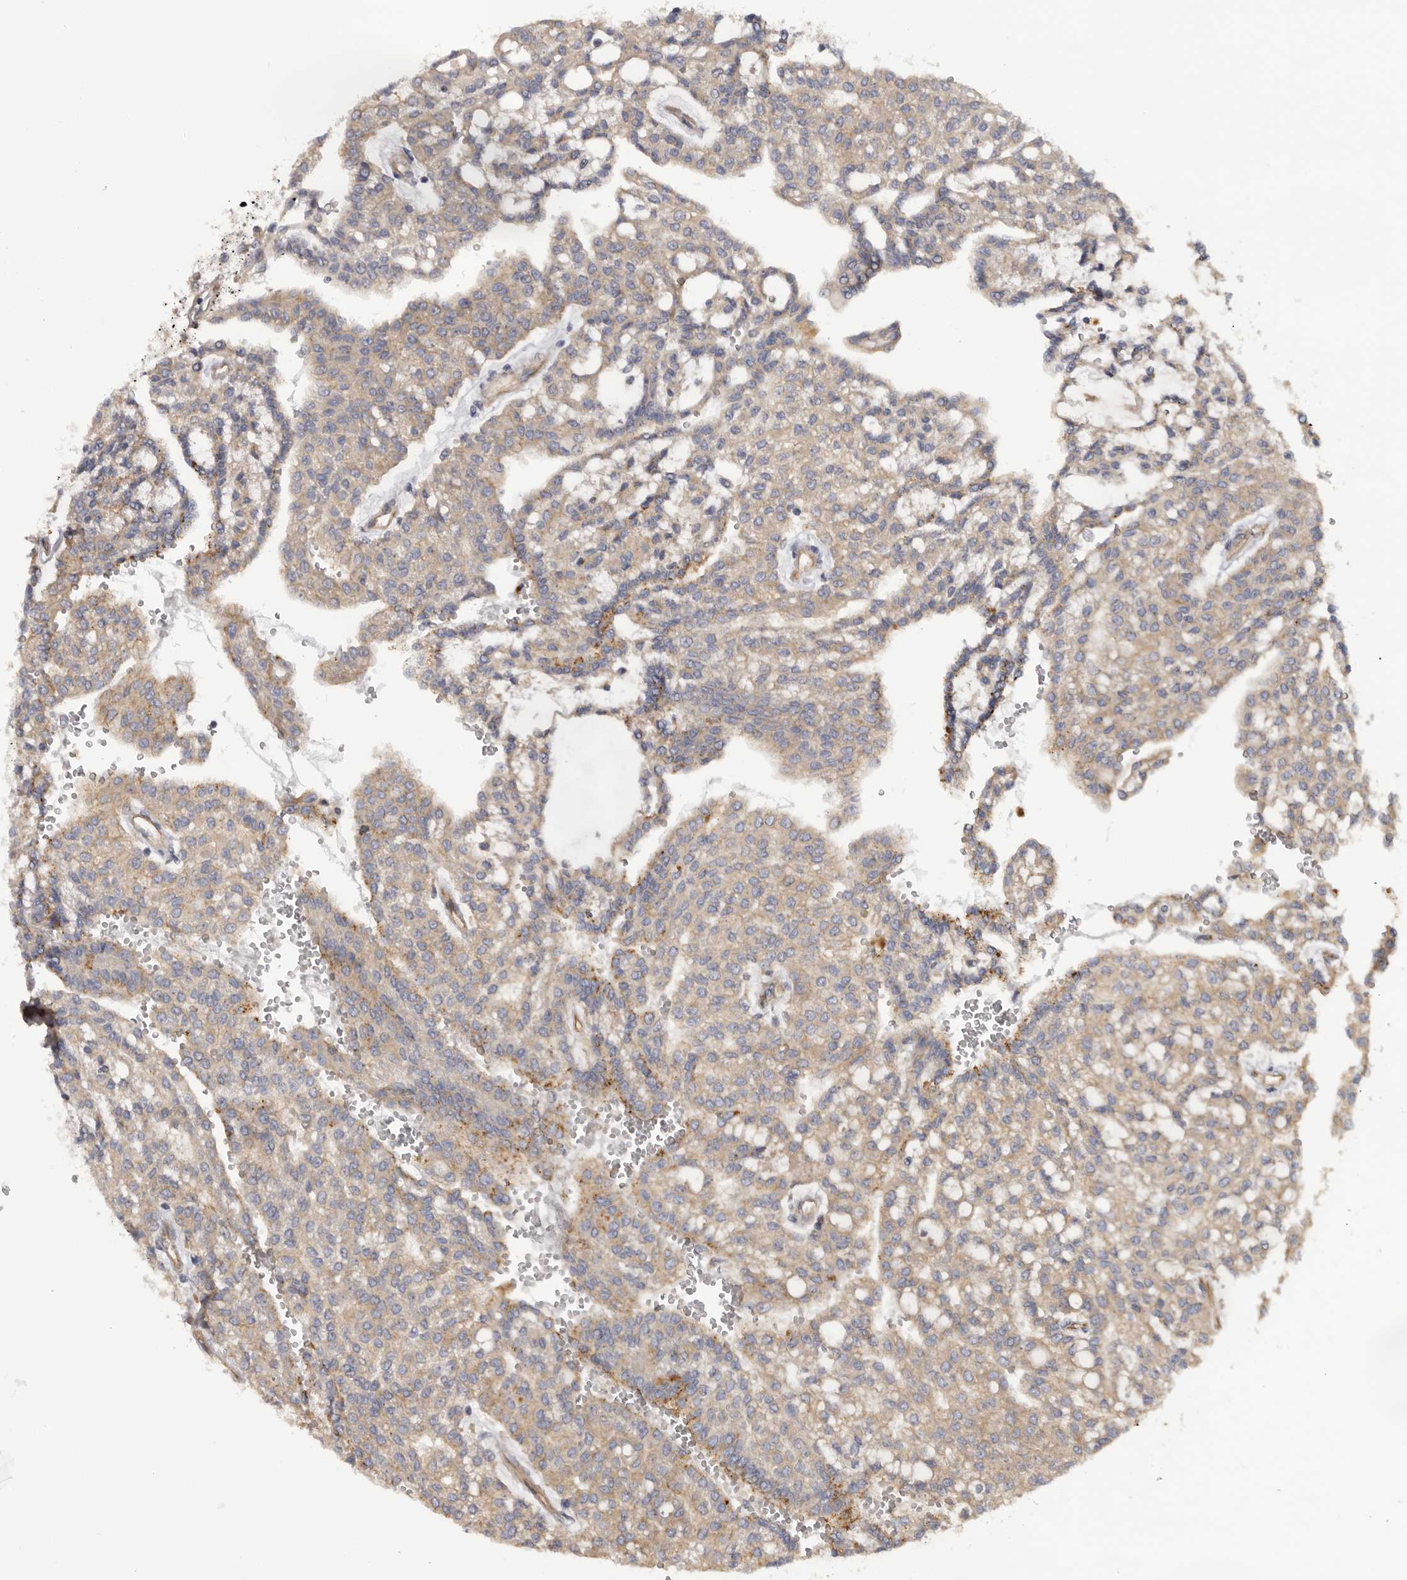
{"staining": {"intensity": "moderate", "quantity": "<25%", "location": "cytoplasmic/membranous"}, "tissue": "renal cancer", "cell_type": "Tumor cells", "image_type": "cancer", "snomed": [{"axis": "morphology", "description": "Adenocarcinoma, NOS"}, {"axis": "topography", "description": "Kidney"}], "caption": "An immunohistochemistry (IHC) photomicrograph of tumor tissue is shown. Protein staining in brown highlights moderate cytoplasmic/membranous positivity in renal cancer within tumor cells.", "gene": "INKA2", "patient": {"sex": "male", "age": 63}}